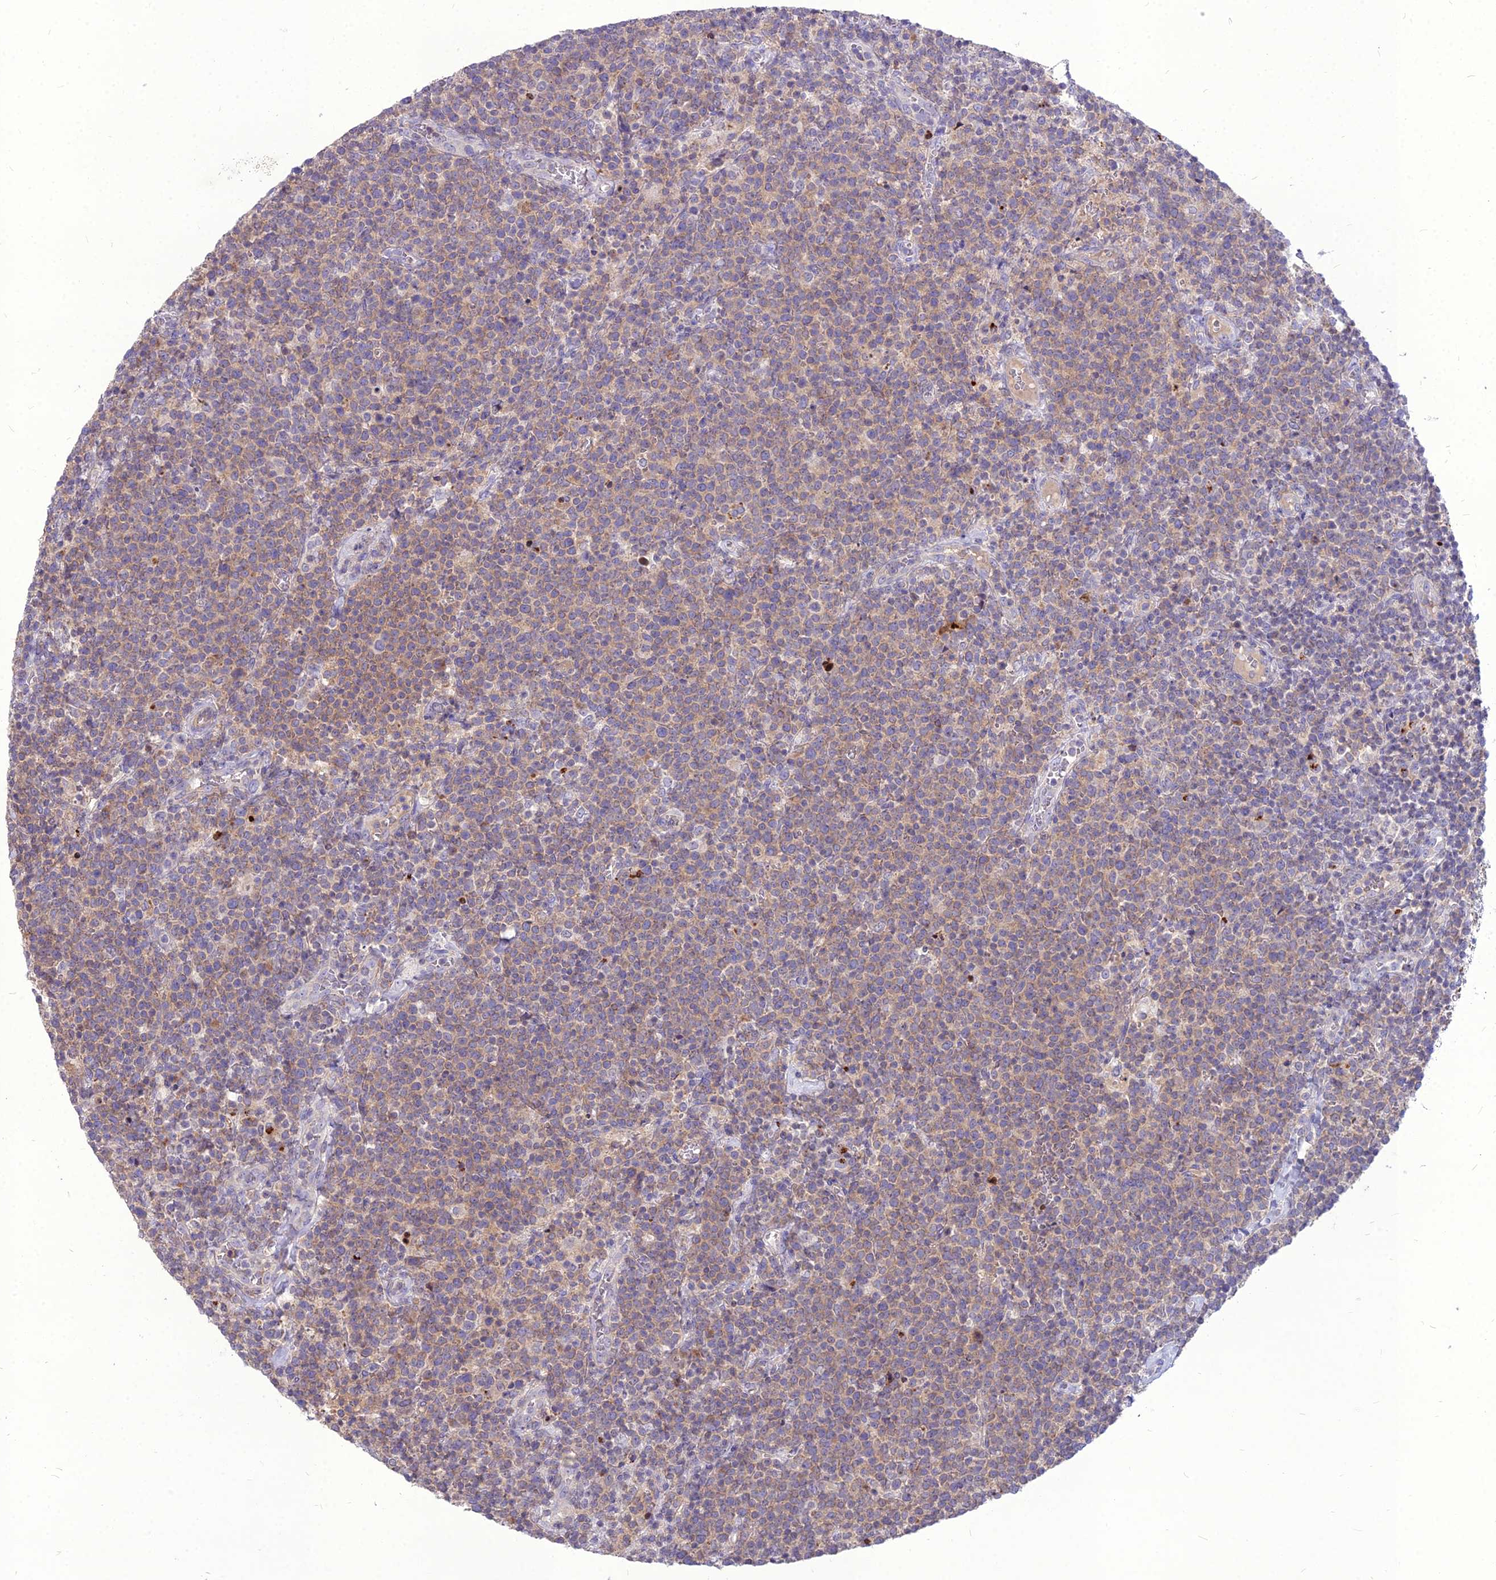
{"staining": {"intensity": "weak", "quantity": ">75%", "location": "cytoplasmic/membranous"}, "tissue": "lymphoma", "cell_type": "Tumor cells", "image_type": "cancer", "snomed": [{"axis": "morphology", "description": "Malignant lymphoma, non-Hodgkin's type, High grade"}, {"axis": "topography", "description": "Lymph node"}], "caption": "Brown immunohistochemical staining in lymphoma demonstrates weak cytoplasmic/membranous staining in about >75% of tumor cells. (DAB IHC, brown staining for protein, blue staining for nuclei).", "gene": "PCED1B", "patient": {"sex": "male", "age": 61}}